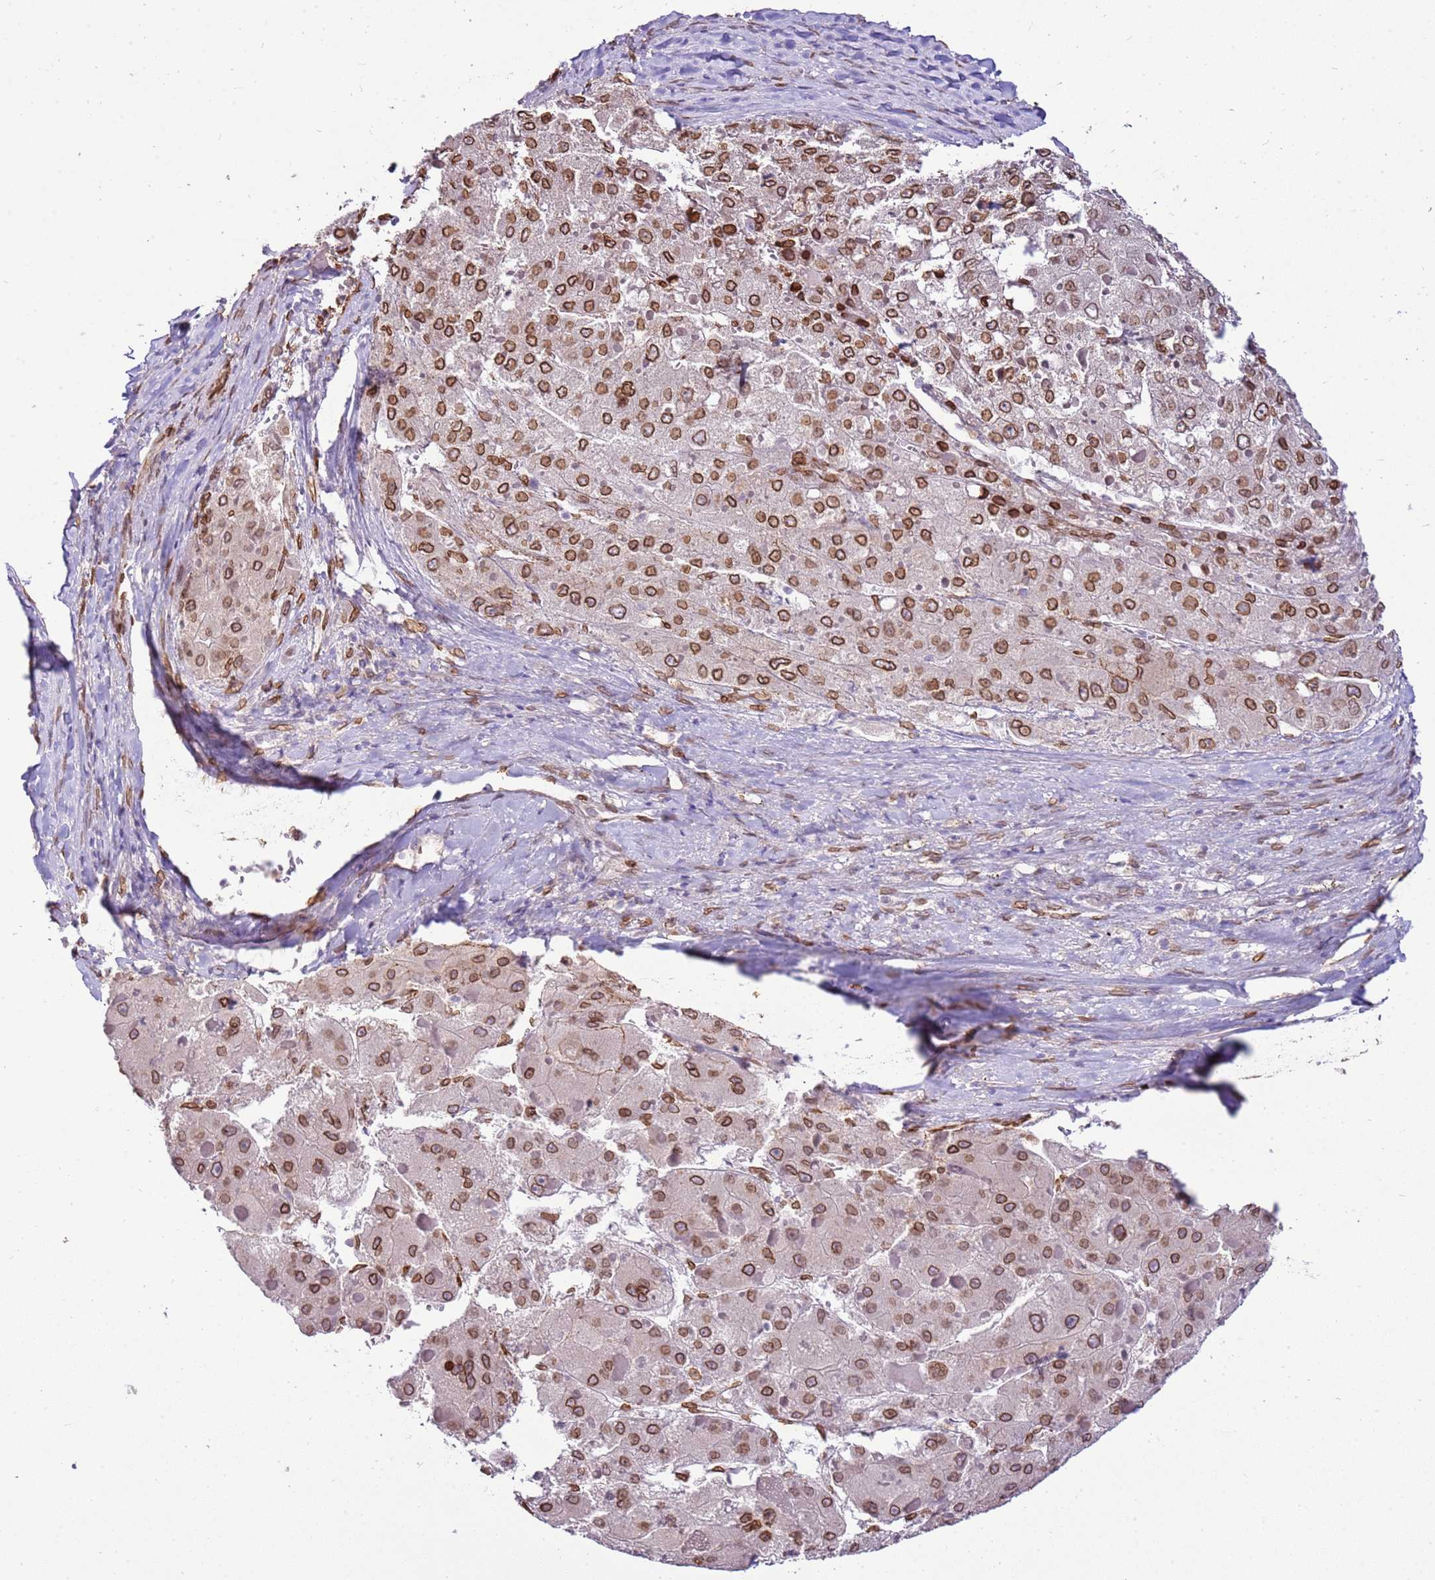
{"staining": {"intensity": "strong", "quantity": ">75%", "location": "cytoplasmic/membranous,nuclear"}, "tissue": "liver cancer", "cell_type": "Tumor cells", "image_type": "cancer", "snomed": [{"axis": "morphology", "description": "Carcinoma, Hepatocellular, NOS"}, {"axis": "topography", "description": "Liver"}], "caption": "Protein expression by immunohistochemistry exhibits strong cytoplasmic/membranous and nuclear positivity in approximately >75% of tumor cells in liver hepatocellular carcinoma.", "gene": "TMEM47", "patient": {"sex": "female", "age": 73}}